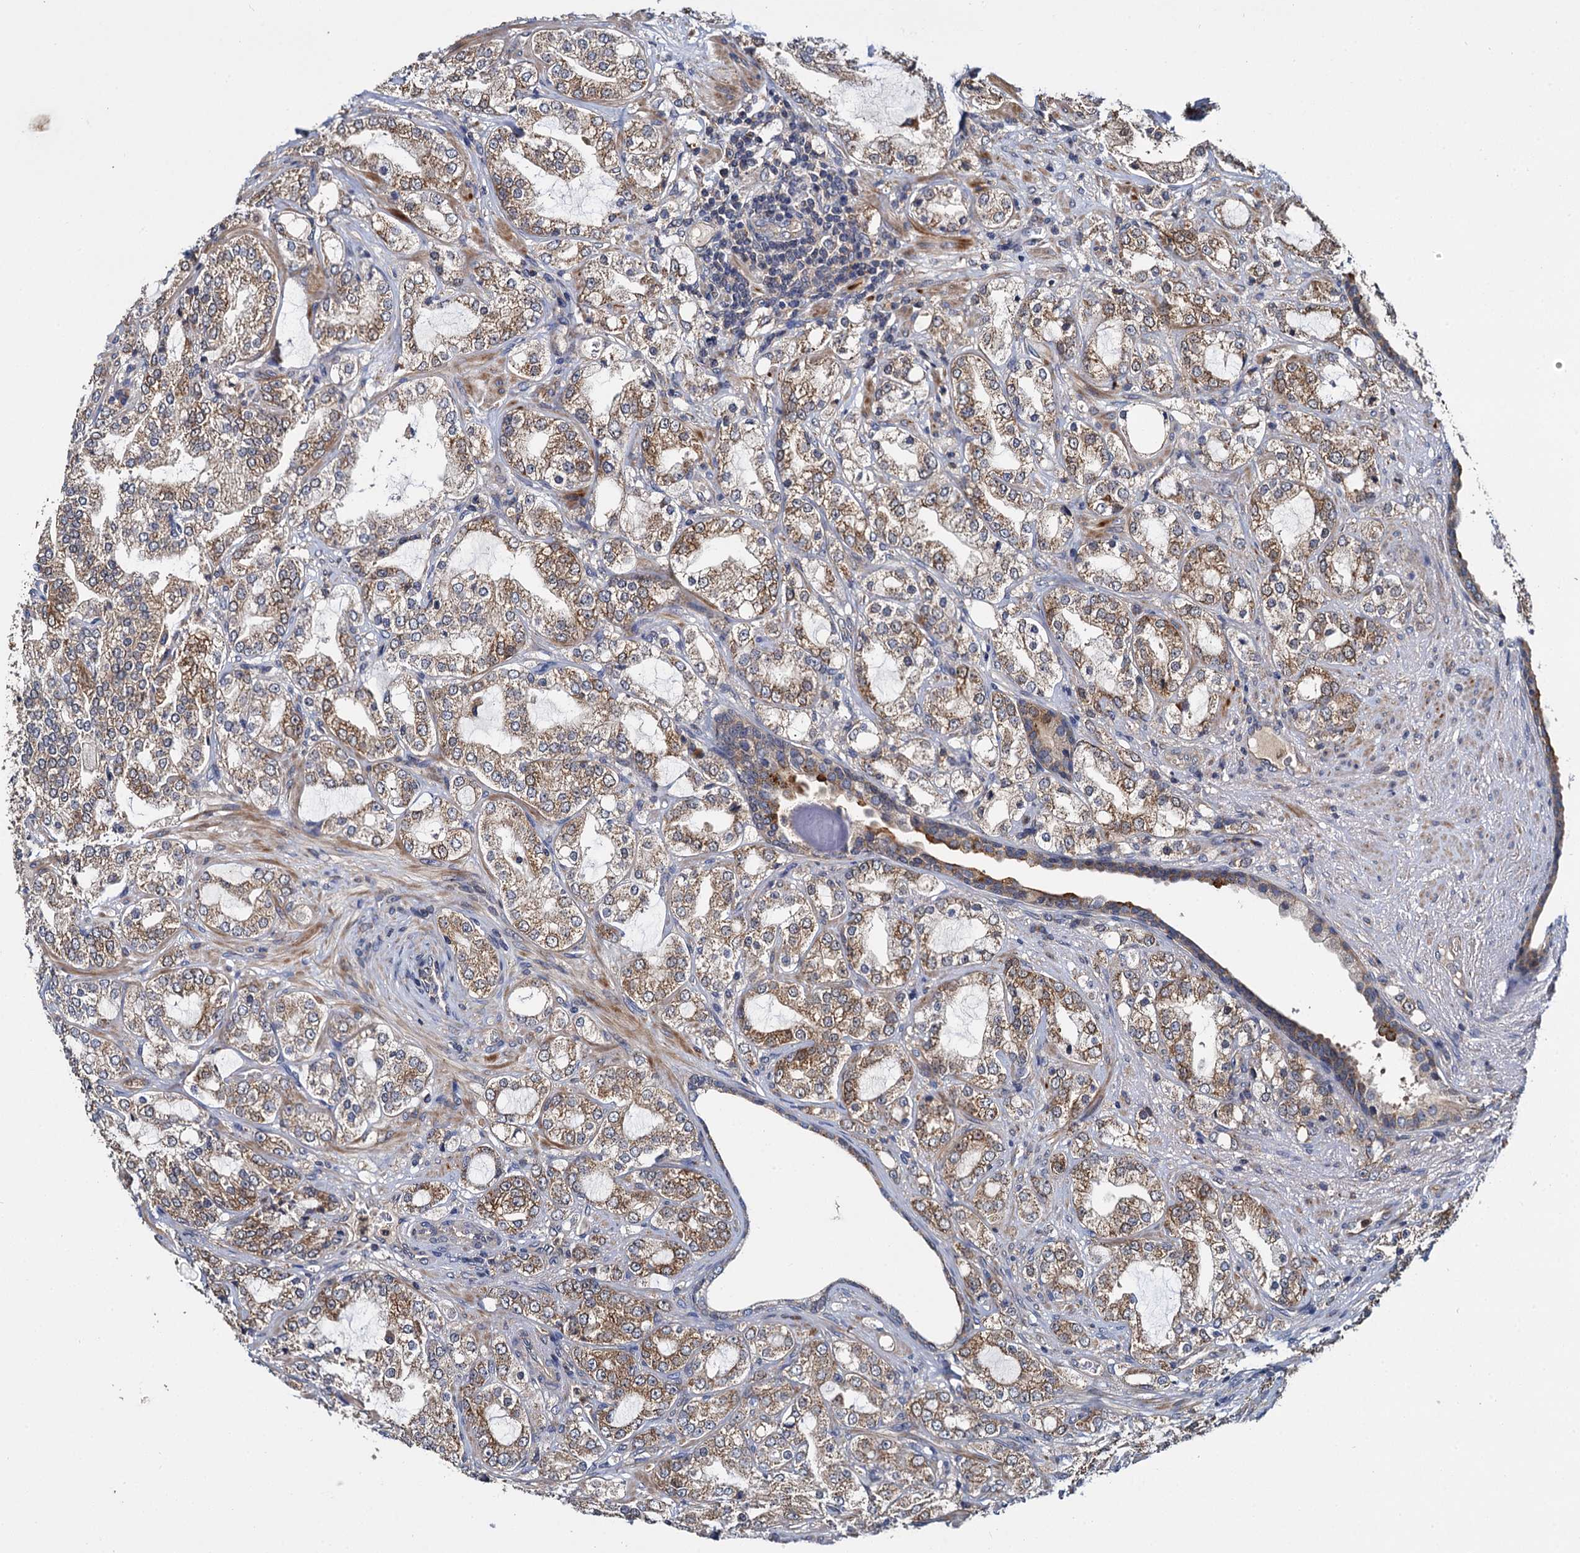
{"staining": {"intensity": "moderate", "quantity": ">75%", "location": "cytoplasmic/membranous"}, "tissue": "prostate cancer", "cell_type": "Tumor cells", "image_type": "cancer", "snomed": [{"axis": "morphology", "description": "Adenocarcinoma, High grade"}, {"axis": "topography", "description": "Prostate"}], "caption": "High-grade adenocarcinoma (prostate) tissue exhibits moderate cytoplasmic/membranous staining in about >75% of tumor cells", "gene": "CEP192", "patient": {"sex": "male", "age": 64}}